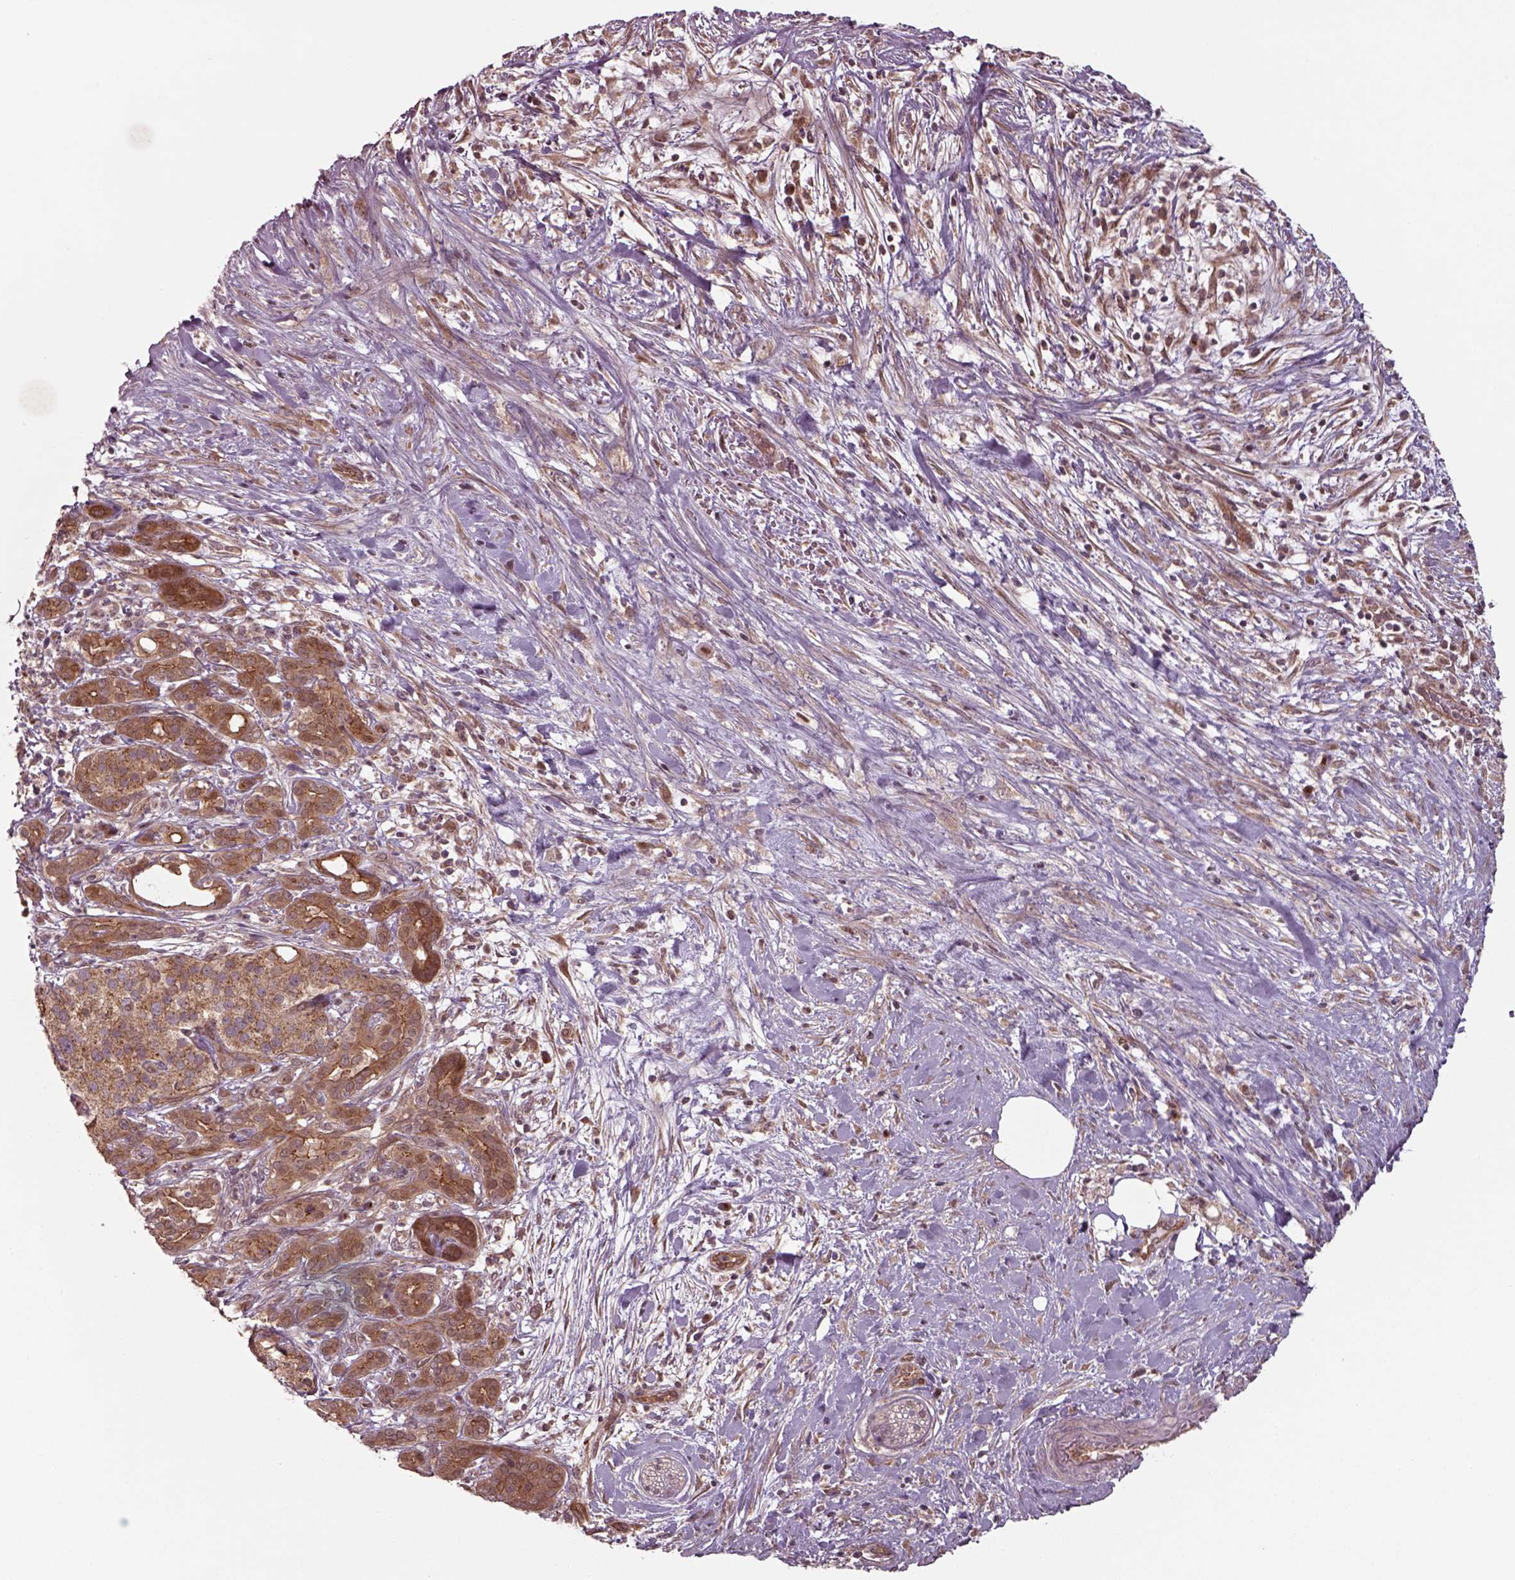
{"staining": {"intensity": "moderate", "quantity": ">75%", "location": "cytoplasmic/membranous"}, "tissue": "pancreatic cancer", "cell_type": "Tumor cells", "image_type": "cancer", "snomed": [{"axis": "morphology", "description": "Adenocarcinoma, NOS"}, {"axis": "topography", "description": "Pancreas"}], "caption": "Immunohistochemical staining of adenocarcinoma (pancreatic) displays moderate cytoplasmic/membranous protein expression in about >75% of tumor cells.", "gene": "CHMP3", "patient": {"sex": "male", "age": 44}}